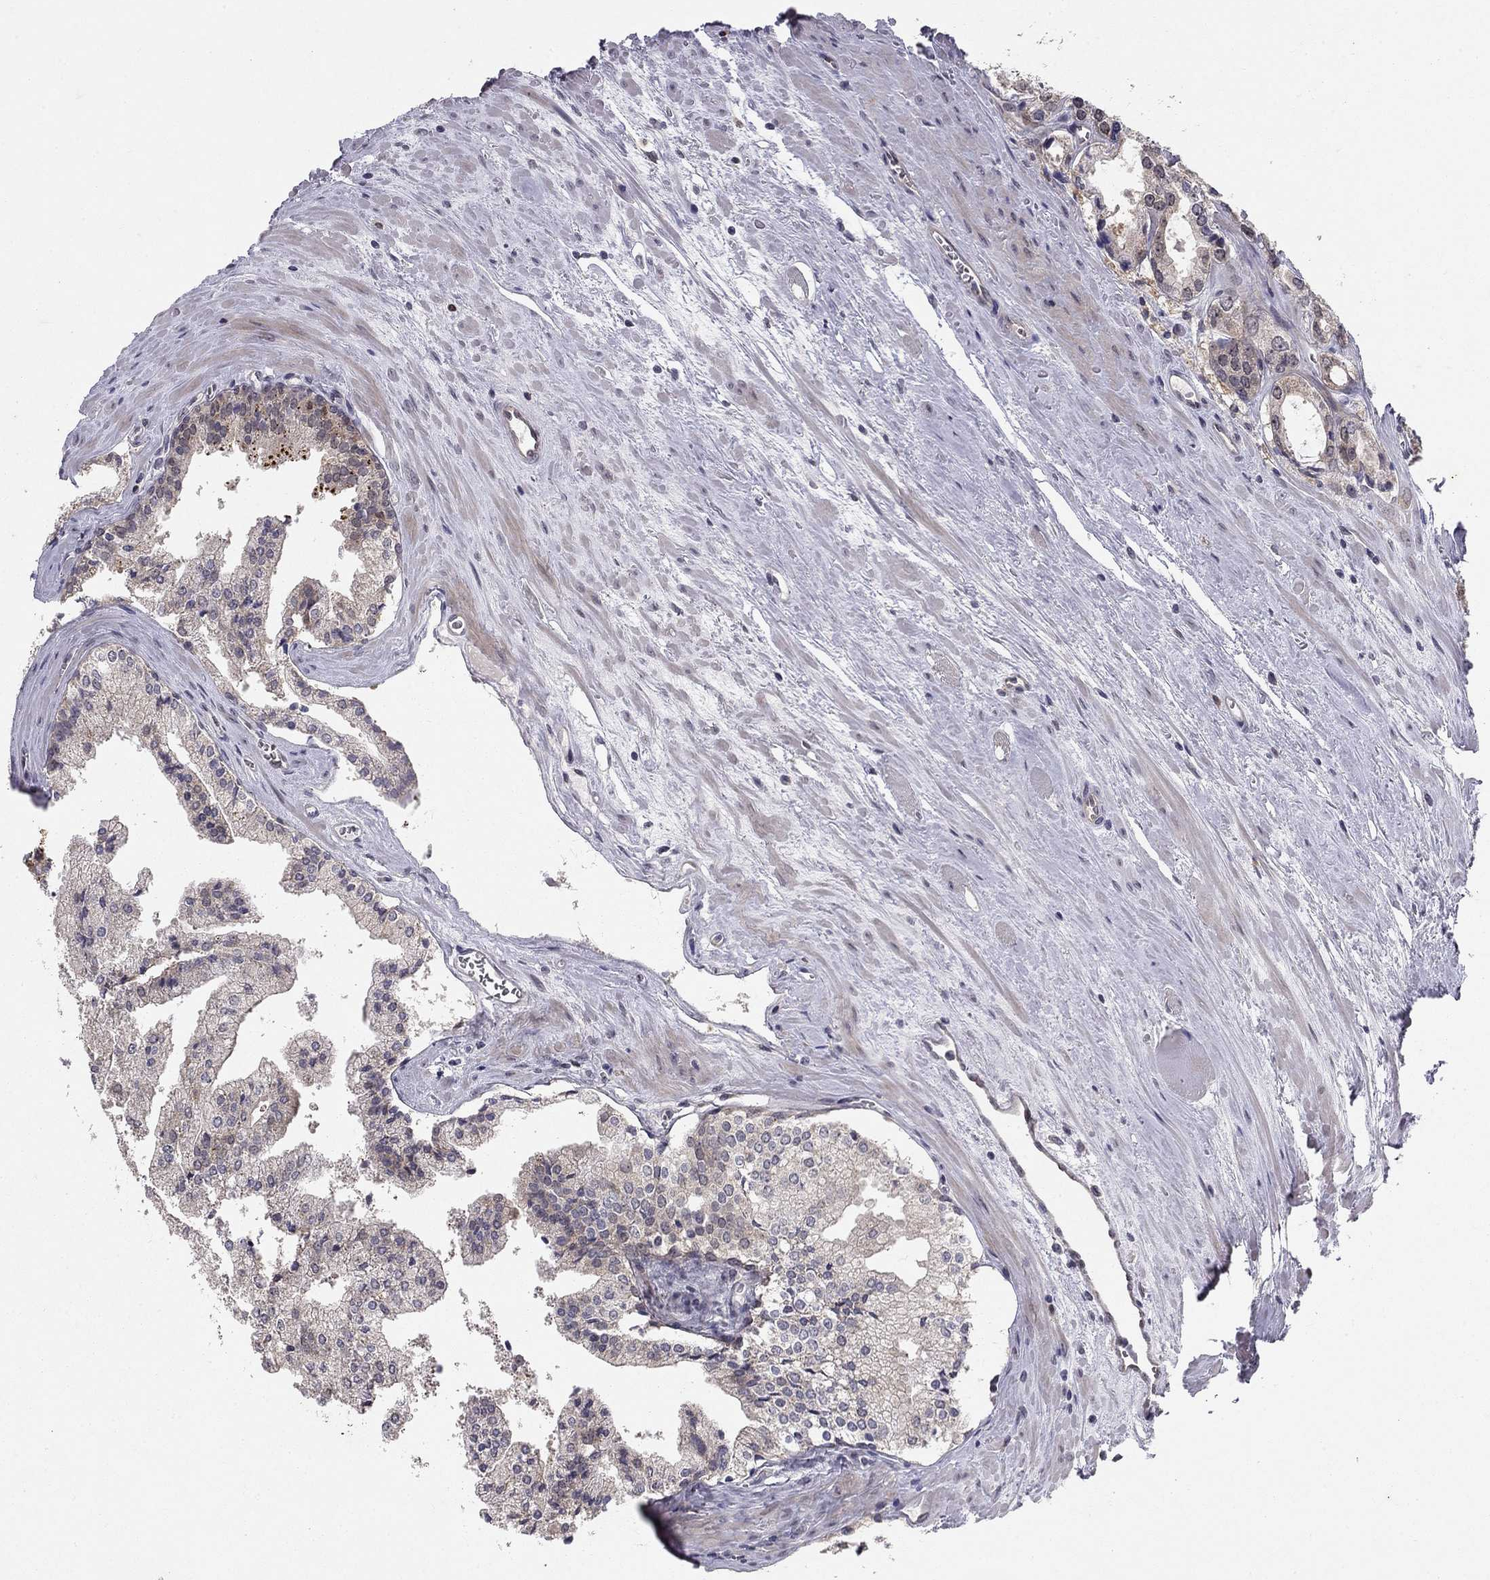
{"staining": {"intensity": "negative", "quantity": "none", "location": "none"}, "tissue": "prostate cancer", "cell_type": "Tumor cells", "image_type": "cancer", "snomed": [{"axis": "morphology", "description": "Adenocarcinoma, NOS"}, {"axis": "topography", "description": "Prostate"}], "caption": "The micrograph shows no staining of tumor cells in prostate cancer. (Stains: DAB immunohistochemistry with hematoxylin counter stain, Microscopy: brightfield microscopy at high magnification).", "gene": "STXBP6", "patient": {"sex": "male", "age": 72}}